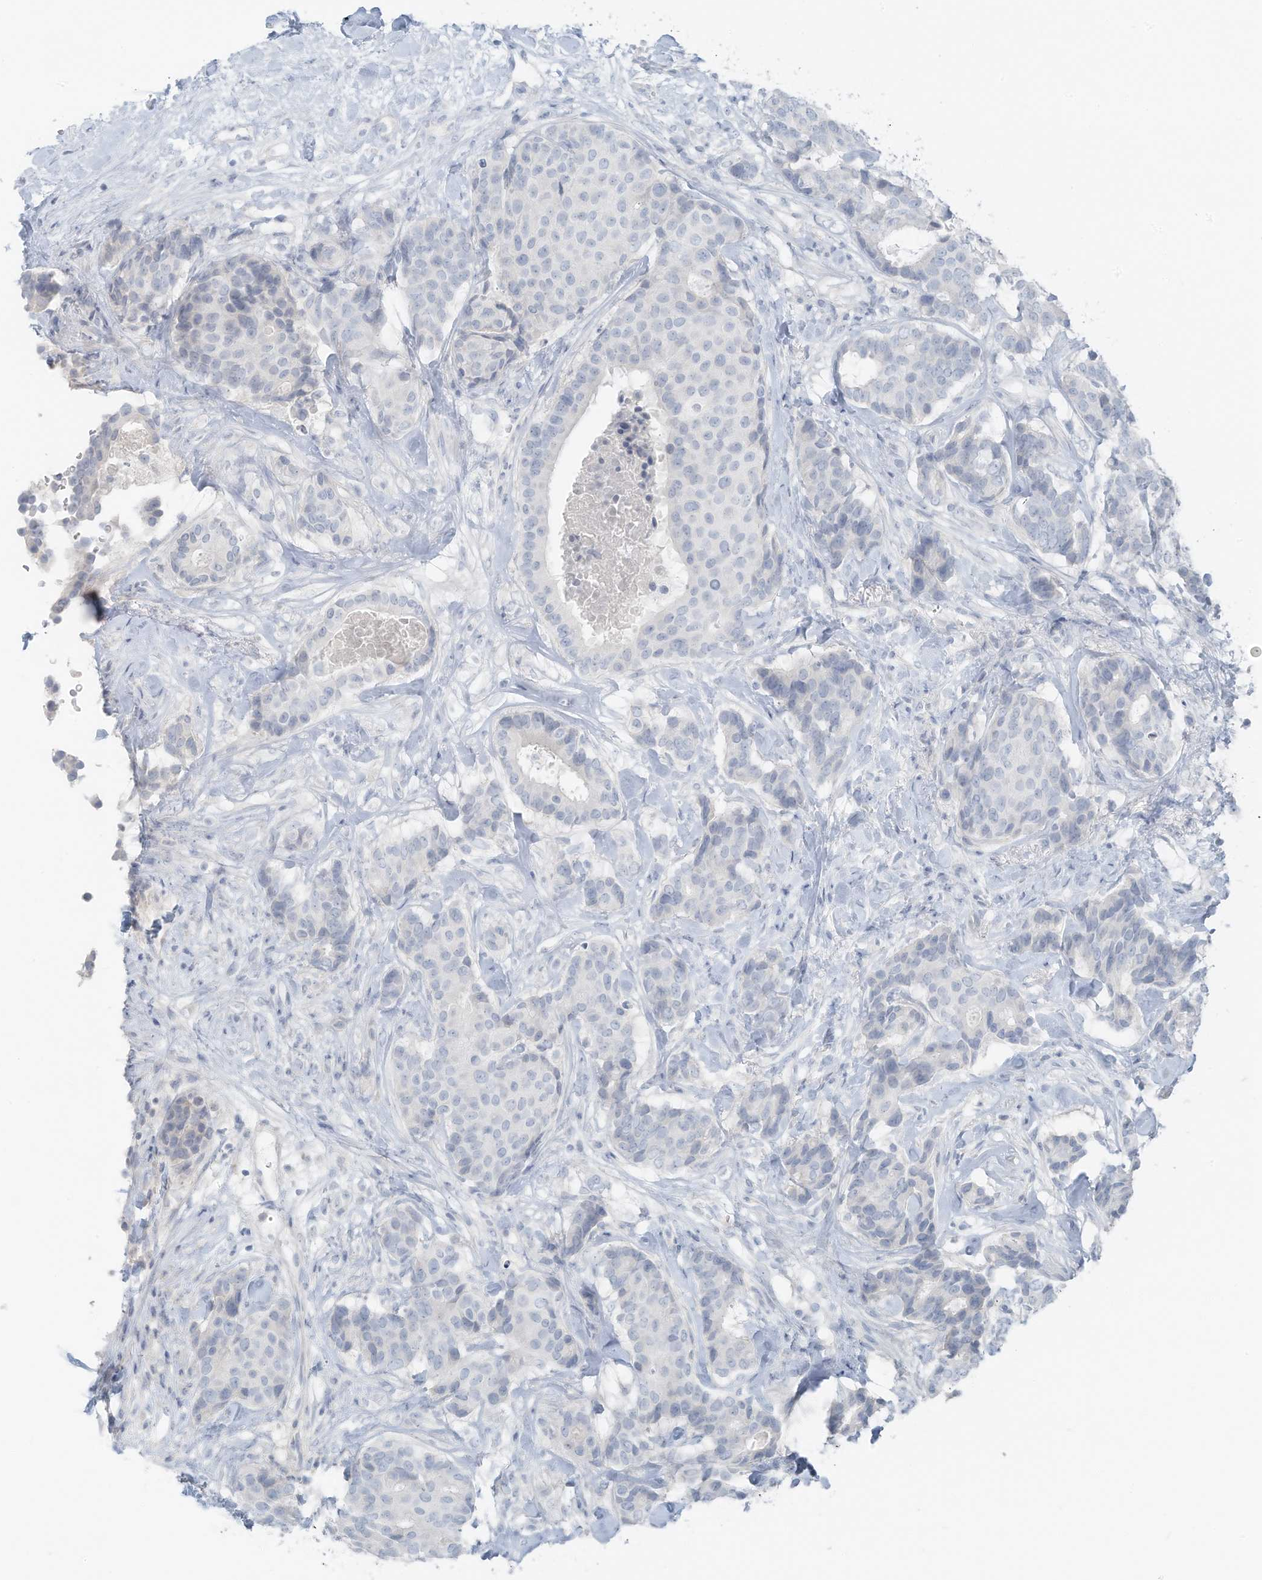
{"staining": {"intensity": "negative", "quantity": "none", "location": "none"}, "tissue": "breast cancer", "cell_type": "Tumor cells", "image_type": "cancer", "snomed": [{"axis": "morphology", "description": "Duct carcinoma"}, {"axis": "topography", "description": "Breast"}], "caption": "Intraductal carcinoma (breast) was stained to show a protein in brown. There is no significant positivity in tumor cells.", "gene": "SLC25A43", "patient": {"sex": "female", "age": 75}}